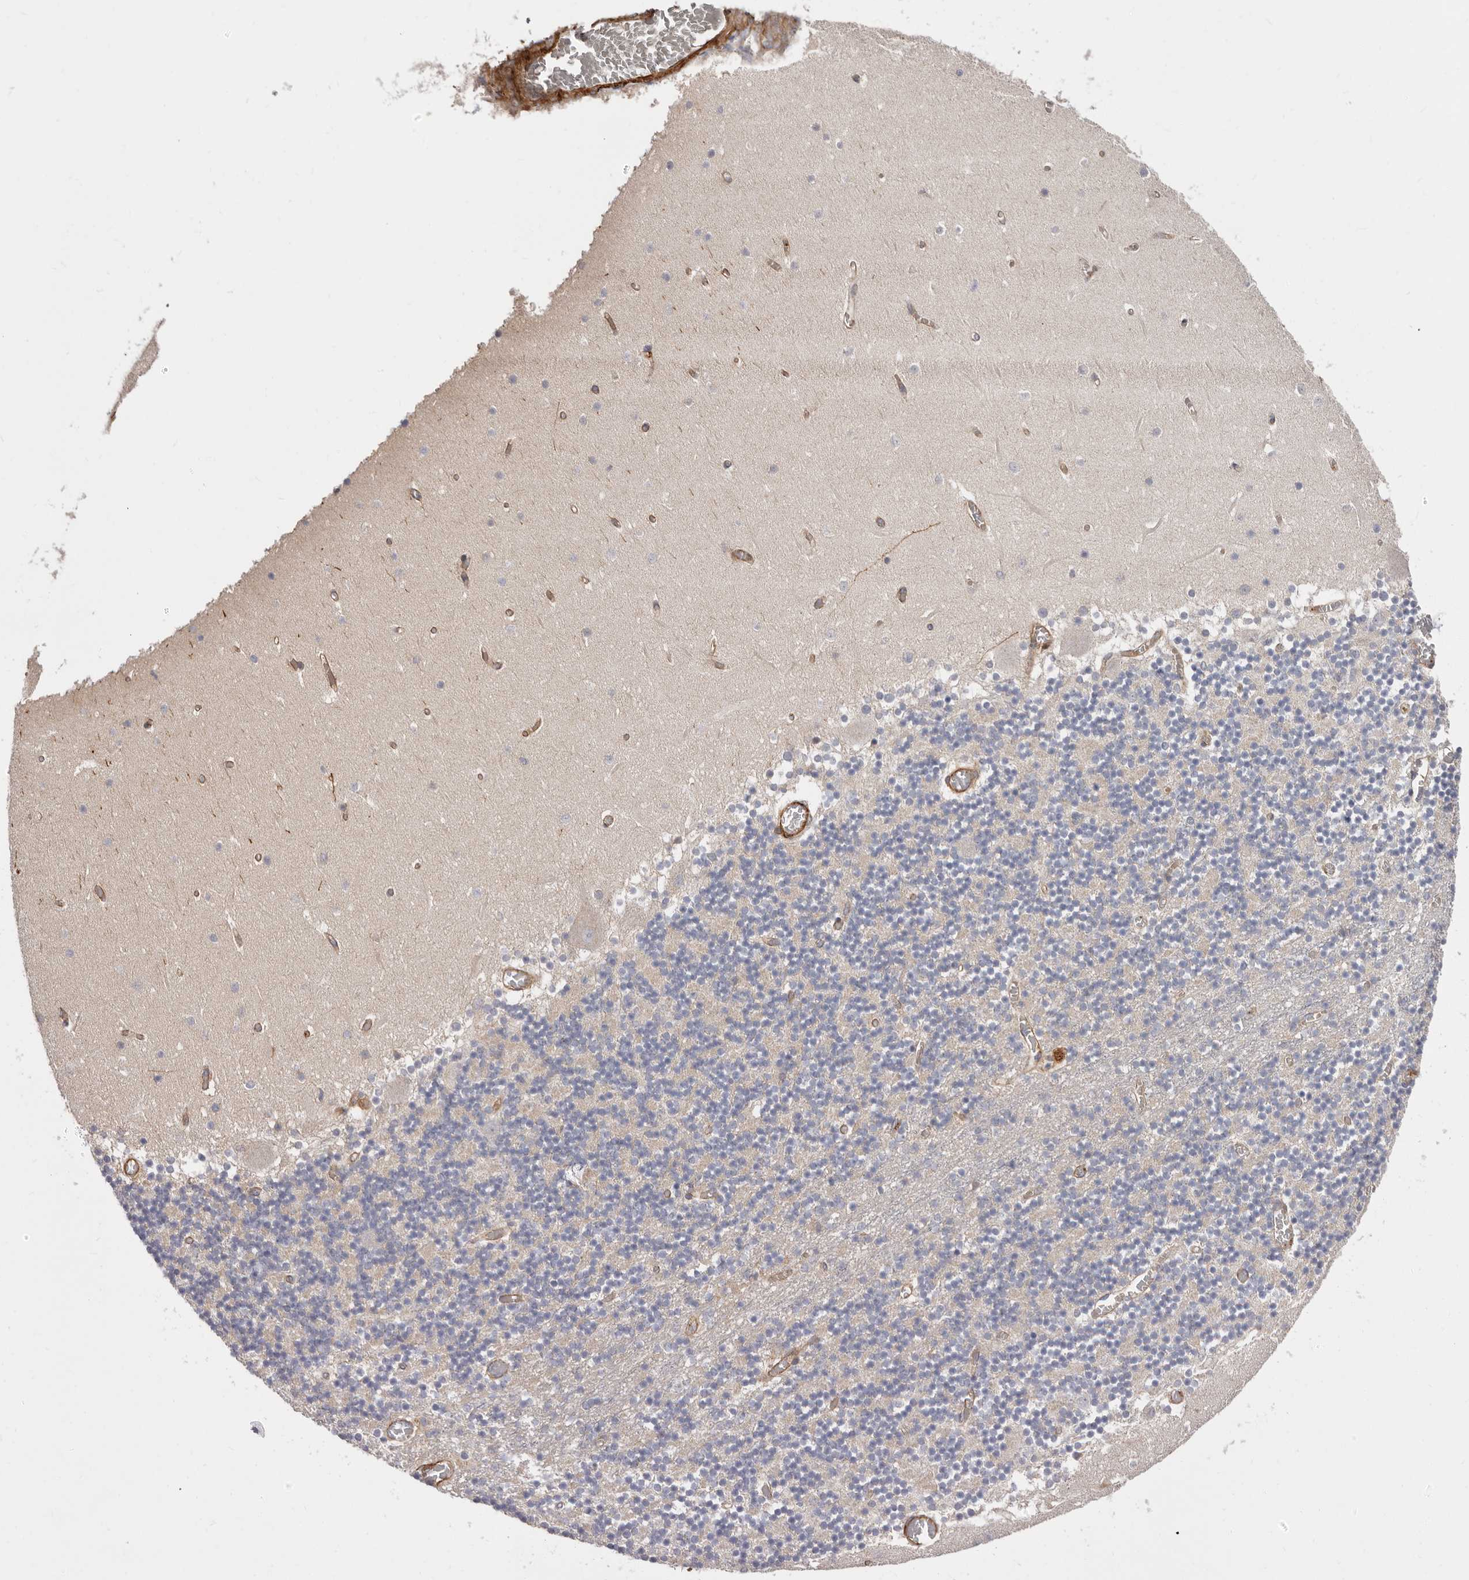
{"staining": {"intensity": "negative", "quantity": "none", "location": "none"}, "tissue": "cerebellum", "cell_type": "Cells in granular layer", "image_type": "normal", "snomed": [{"axis": "morphology", "description": "Normal tissue, NOS"}, {"axis": "topography", "description": "Cerebellum"}], "caption": "This is a histopathology image of IHC staining of normal cerebellum, which shows no positivity in cells in granular layer. (Stains: DAB immunohistochemistry (IHC) with hematoxylin counter stain, Microscopy: brightfield microscopy at high magnification).", "gene": "TMC7", "patient": {"sex": "female", "age": 28}}